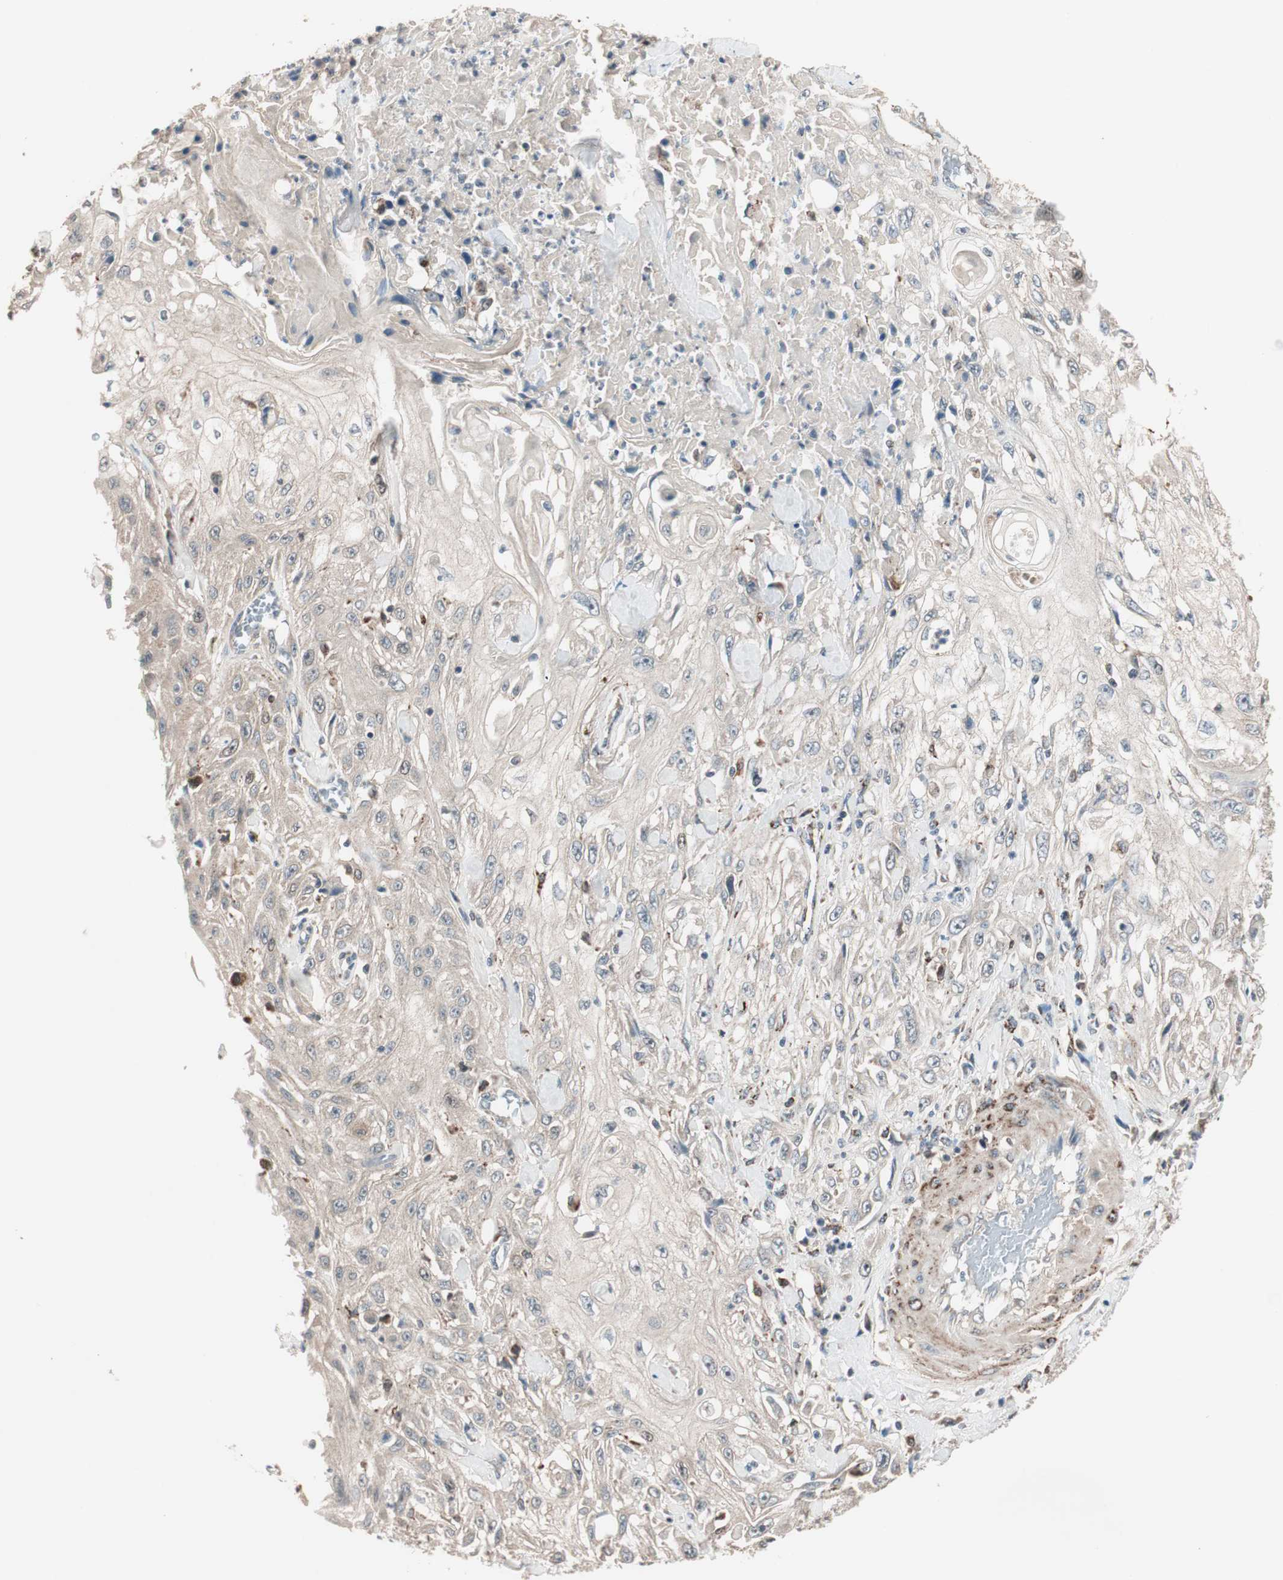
{"staining": {"intensity": "weak", "quantity": ">75%", "location": "cytoplasmic/membranous"}, "tissue": "skin cancer", "cell_type": "Tumor cells", "image_type": "cancer", "snomed": [{"axis": "morphology", "description": "Squamous cell carcinoma, NOS"}, {"axis": "morphology", "description": "Squamous cell carcinoma, metastatic, NOS"}, {"axis": "topography", "description": "Skin"}, {"axis": "topography", "description": "Lymph node"}], "caption": "This is a photomicrograph of immunohistochemistry staining of skin cancer, which shows weak staining in the cytoplasmic/membranous of tumor cells.", "gene": "NFRKB", "patient": {"sex": "male", "age": 75}}